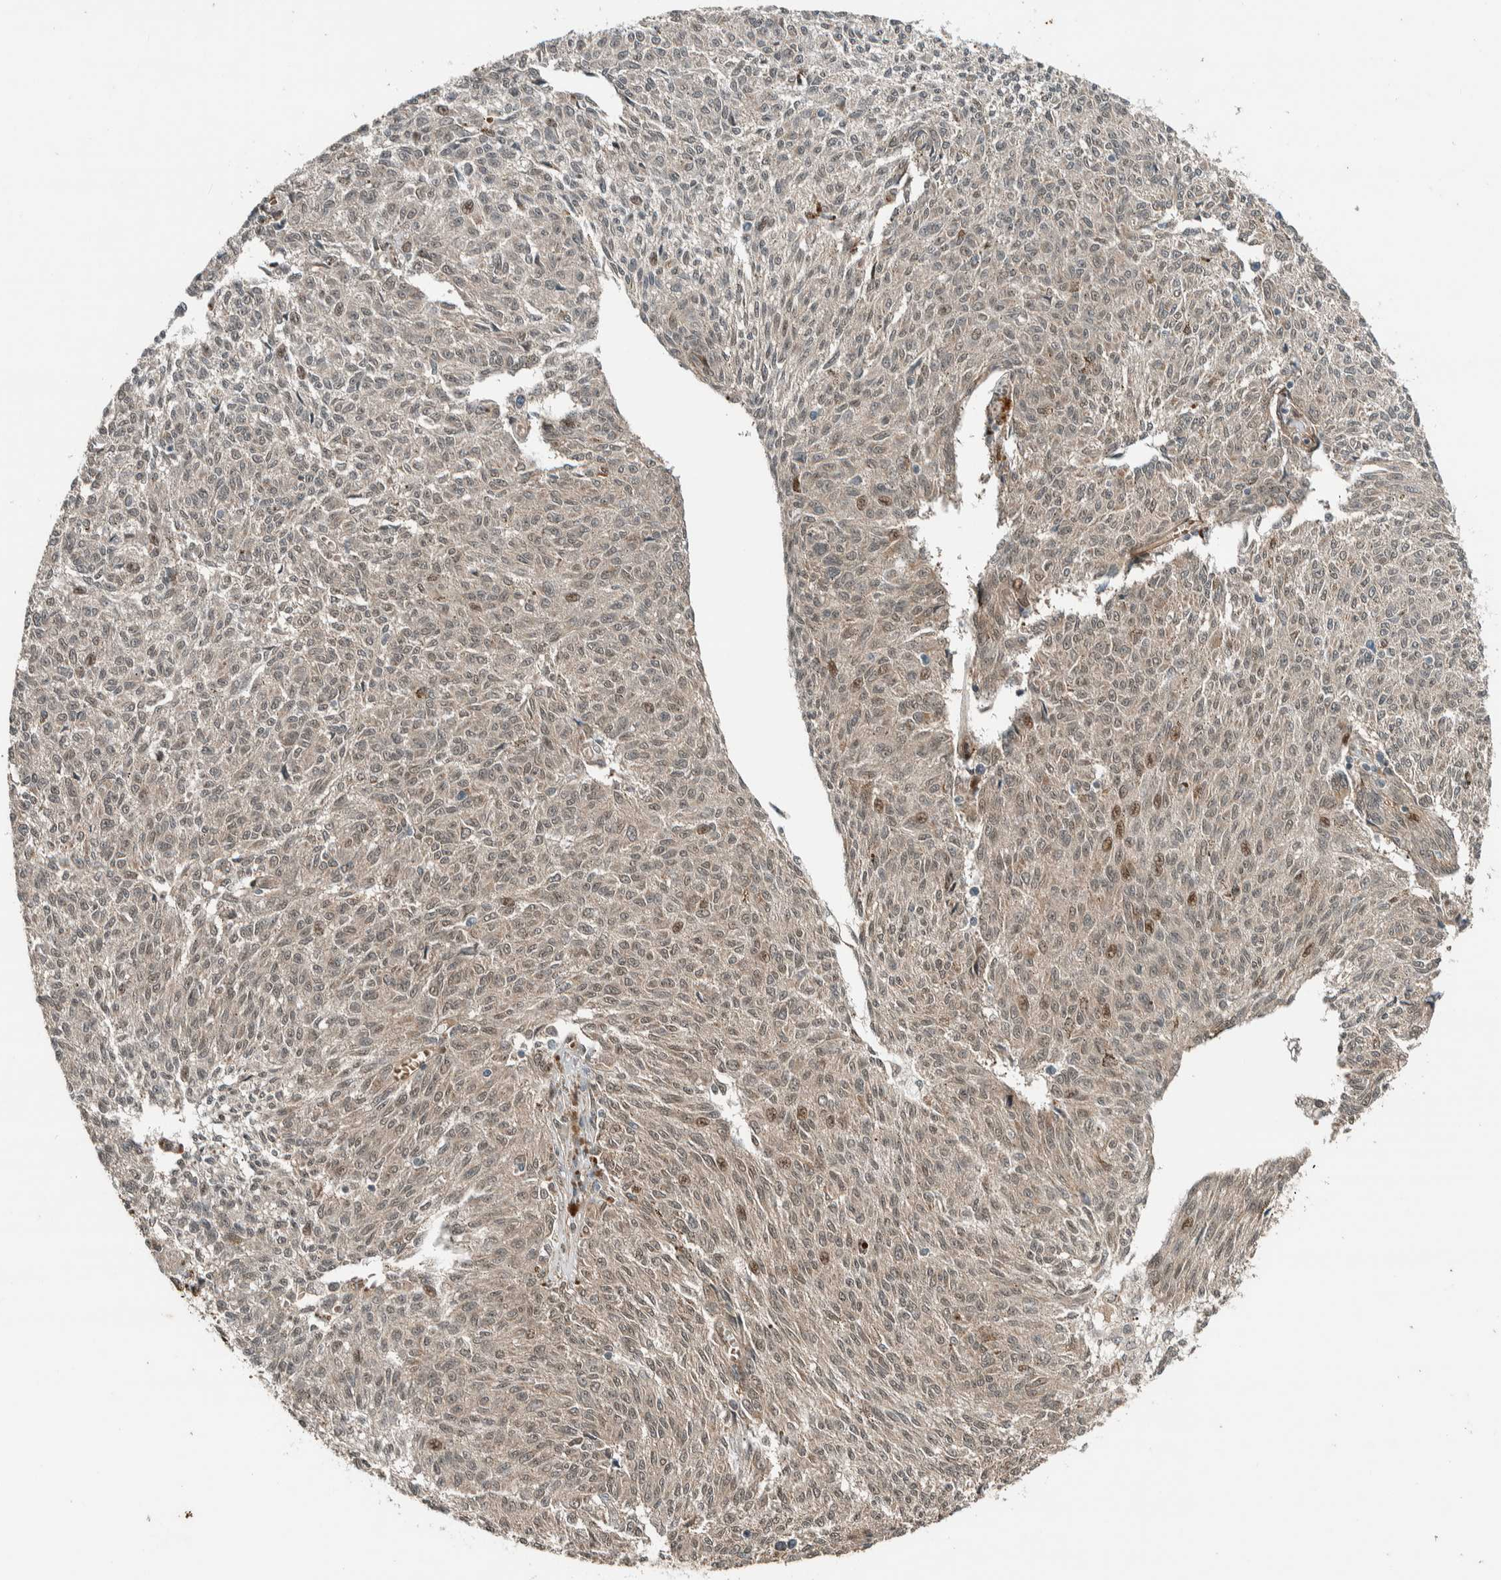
{"staining": {"intensity": "weak", "quantity": "25%-75%", "location": "cytoplasmic/membranous,nuclear"}, "tissue": "melanoma", "cell_type": "Tumor cells", "image_type": "cancer", "snomed": [{"axis": "morphology", "description": "Malignant melanoma, NOS"}, {"axis": "topography", "description": "Skin"}], "caption": "This is an image of immunohistochemistry (IHC) staining of melanoma, which shows weak positivity in the cytoplasmic/membranous and nuclear of tumor cells.", "gene": "STXBP4", "patient": {"sex": "female", "age": 72}}